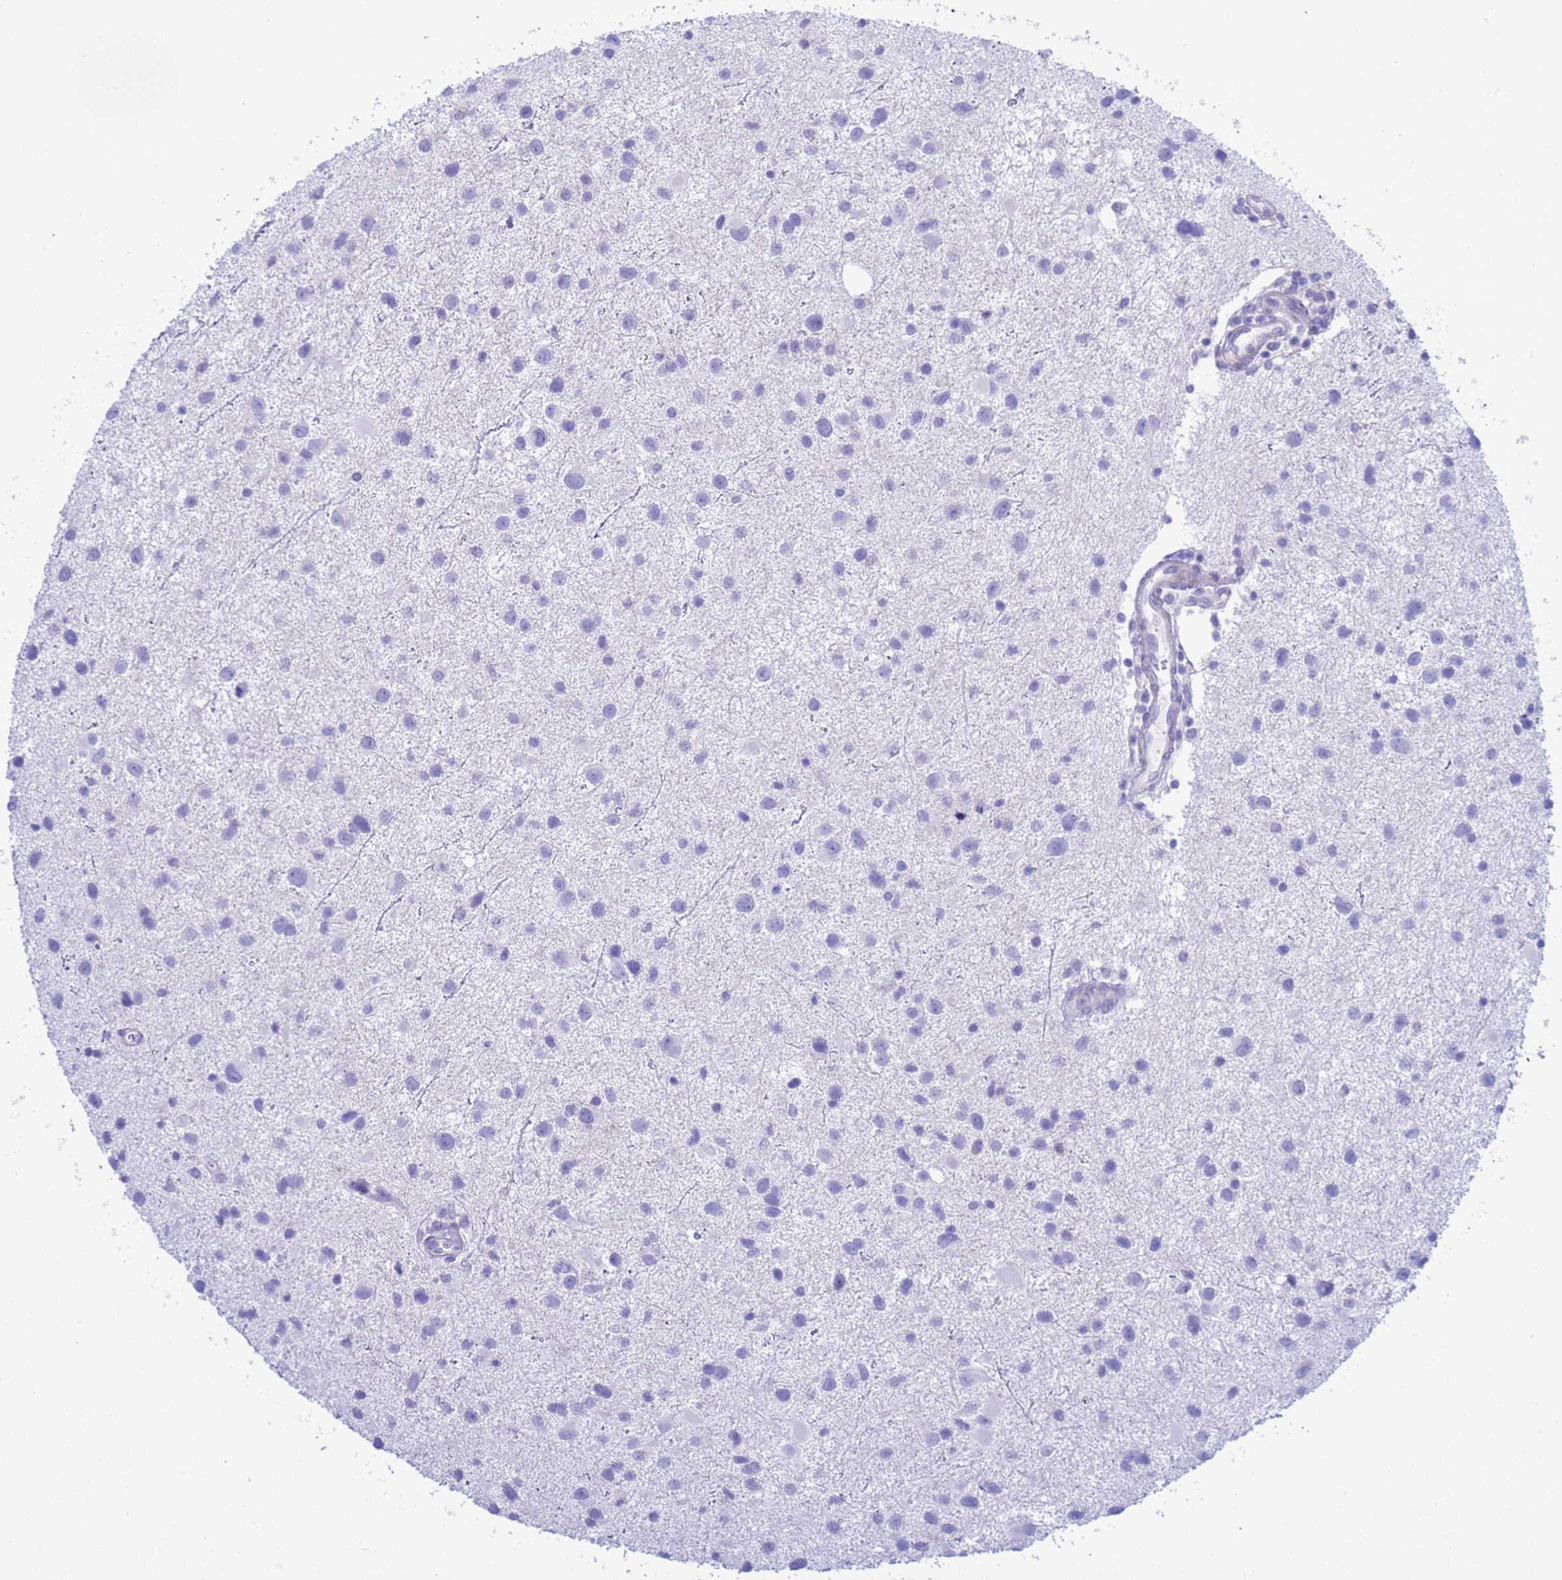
{"staining": {"intensity": "negative", "quantity": "none", "location": "none"}, "tissue": "glioma", "cell_type": "Tumor cells", "image_type": "cancer", "snomed": [{"axis": "morphology", "description": "Glioma, malignant, Low grade"}, {"axis": "topography", "description": "Brain"}], "caption": "Immunohistochemical staining of human glioma exhibits no significant positivity in tumor cells.", "gene": "GSTM1", "patient": {"sex": "female", "age": 32}}